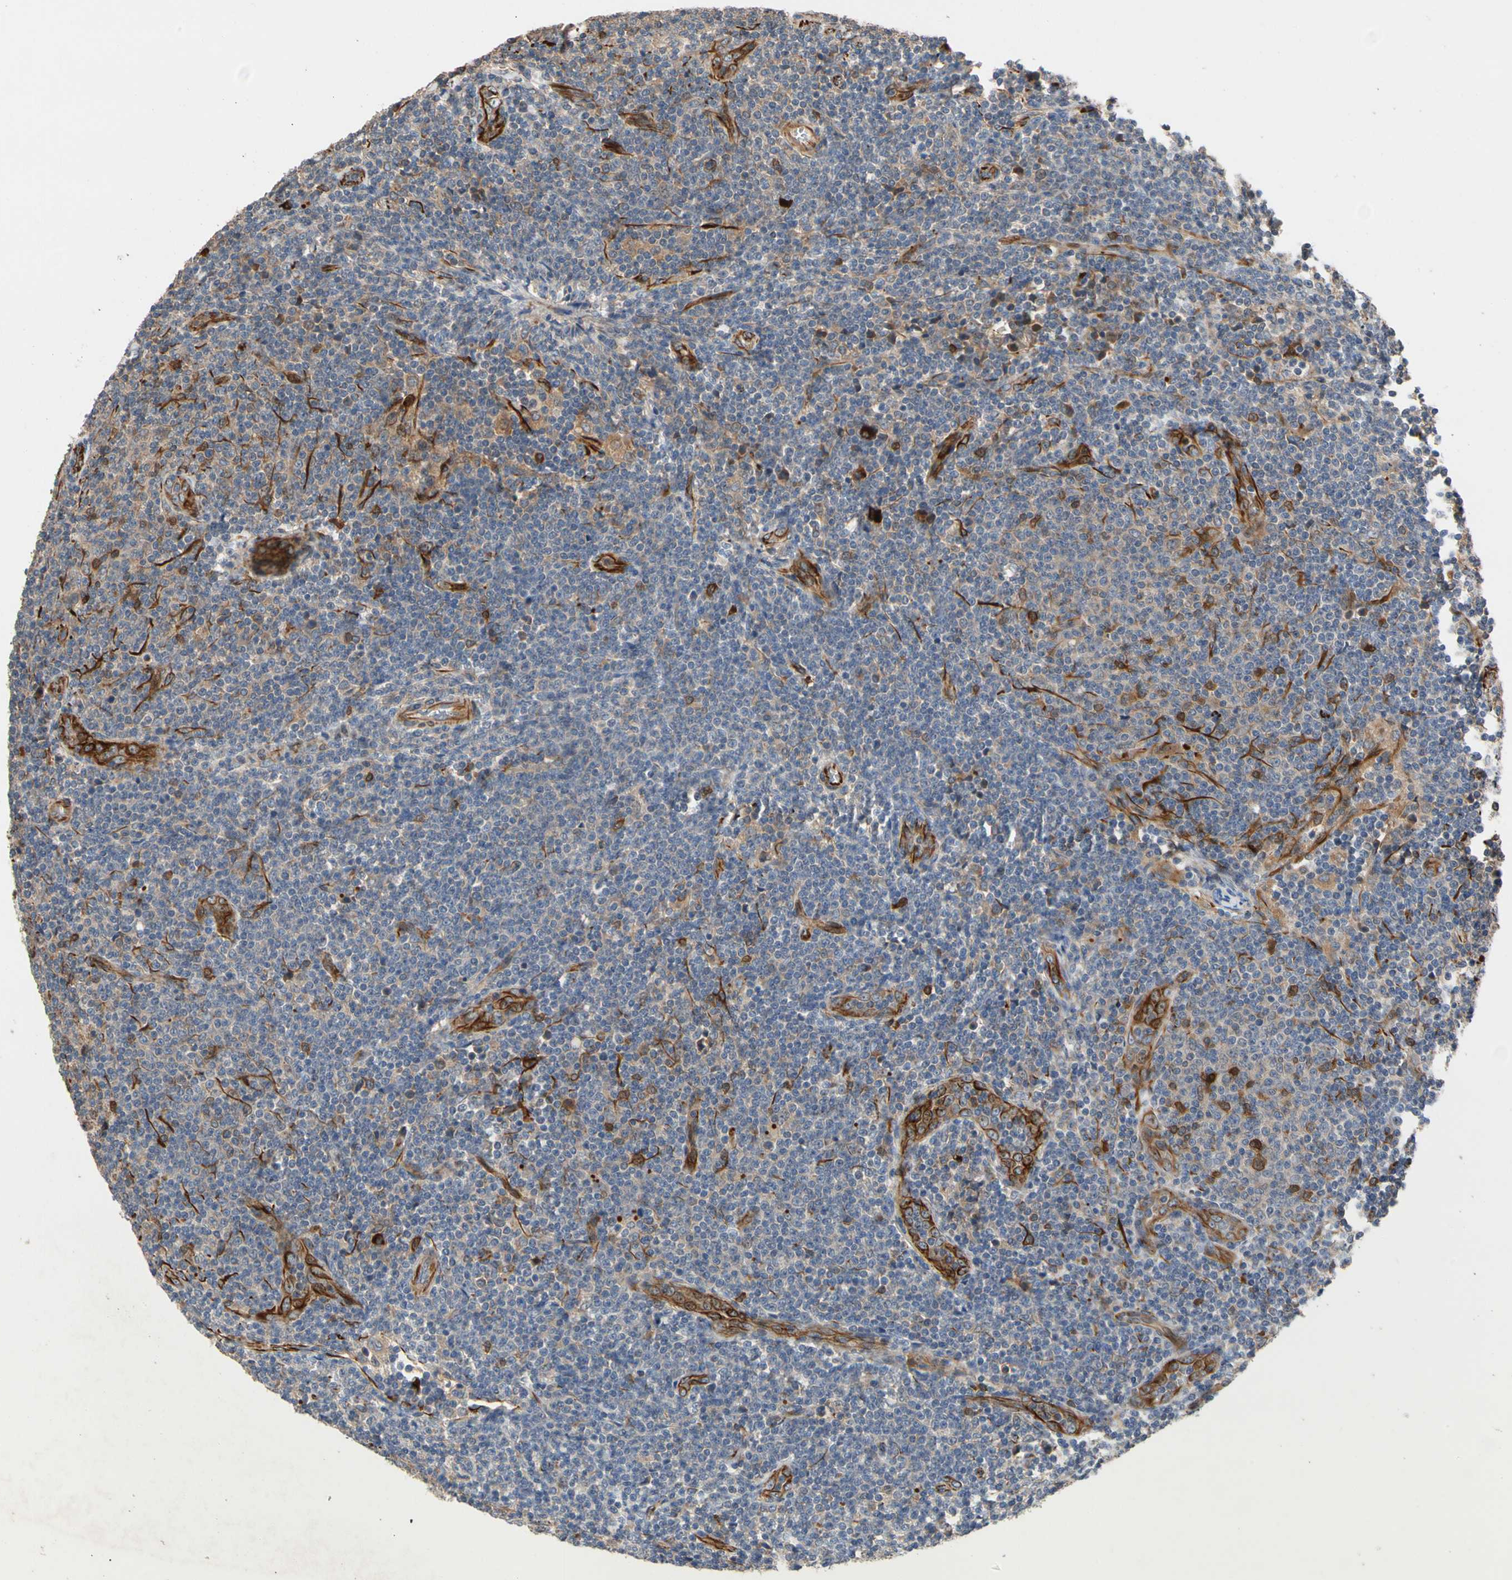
{"staining": {"intensity": "weak", "quantity": "25%-75%", "location": "cytoplasmic/membranous"}, "tissue": "lymphoma", "cell_type": "Tumor cells", "image_type": "cancer", "snomed": [{"axis": "morphology", "description": "Malignant lymphoma, non-Hodgkin's type, Low grade"}, {"axis": "topography", "description": "Lymph node"}], "caption": "Immunohistochemistry (IHC) of human lymphoma displays low levels of weak cytoplasmic/membranous staining in approximately 25%-75% of tumor cells.", "gene": "FGD6", "patient": {"sex": "male", "age": 66}}